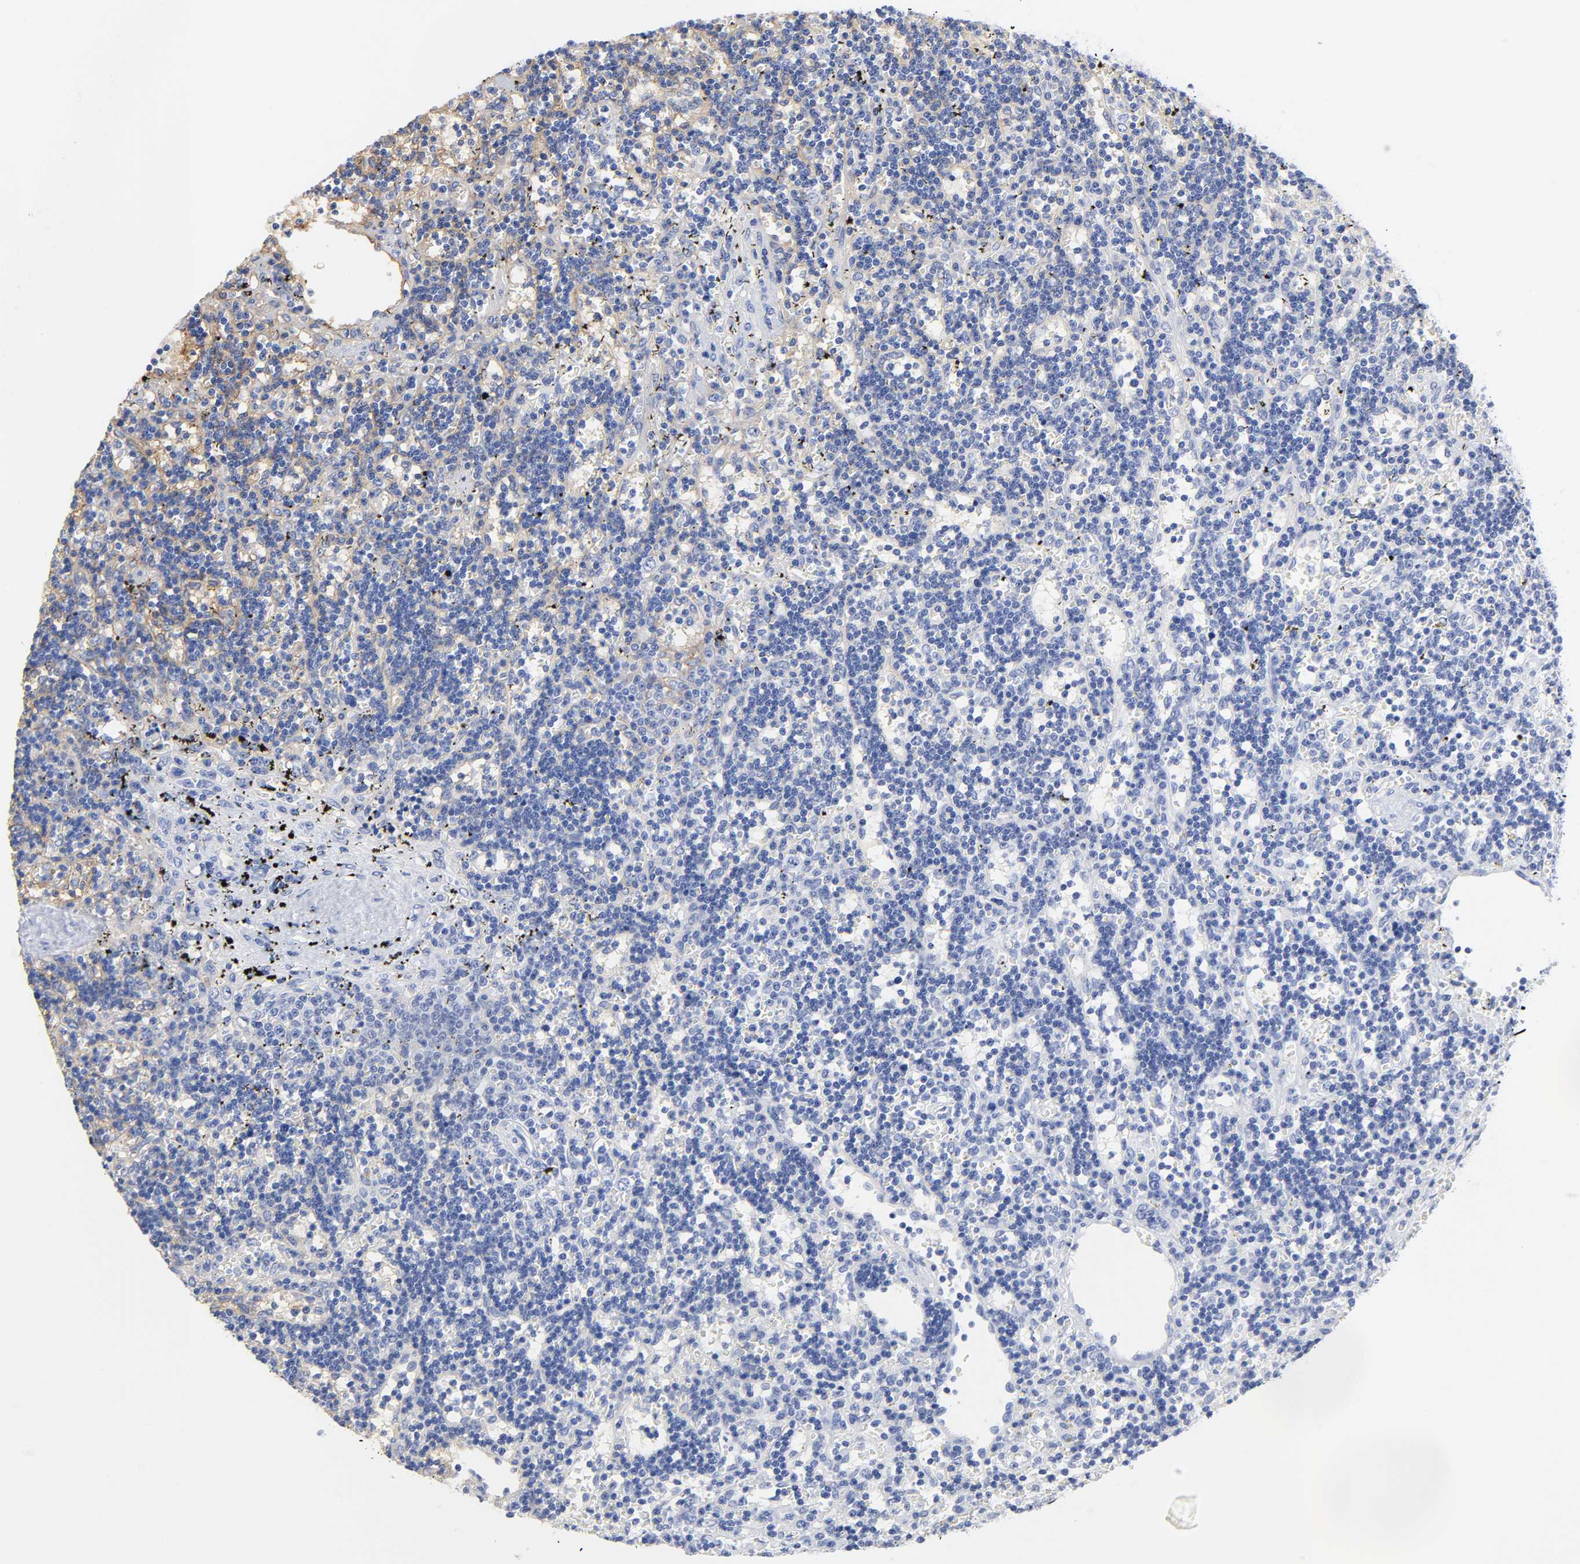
{"staining": {"intensity": "moderate", "quantity": "<25%", "location": "cytoplasmic/membranous"}, "tissue": "lymphoma", "cell_type": "Tumor cells", "image_type": "cancer", "snomed": [{"axis": "morphology", "description": "Malignant lymphoma, non-Hodgkin's type, Low grade"}, {"axis": "topography", "description": "Spleen"}], "caption": "Lymphoma stained with a protein marker shows moderate staining in tumor cells.", "gene": "ICAM1", "patient": {"sex": "male", "age": 60}}